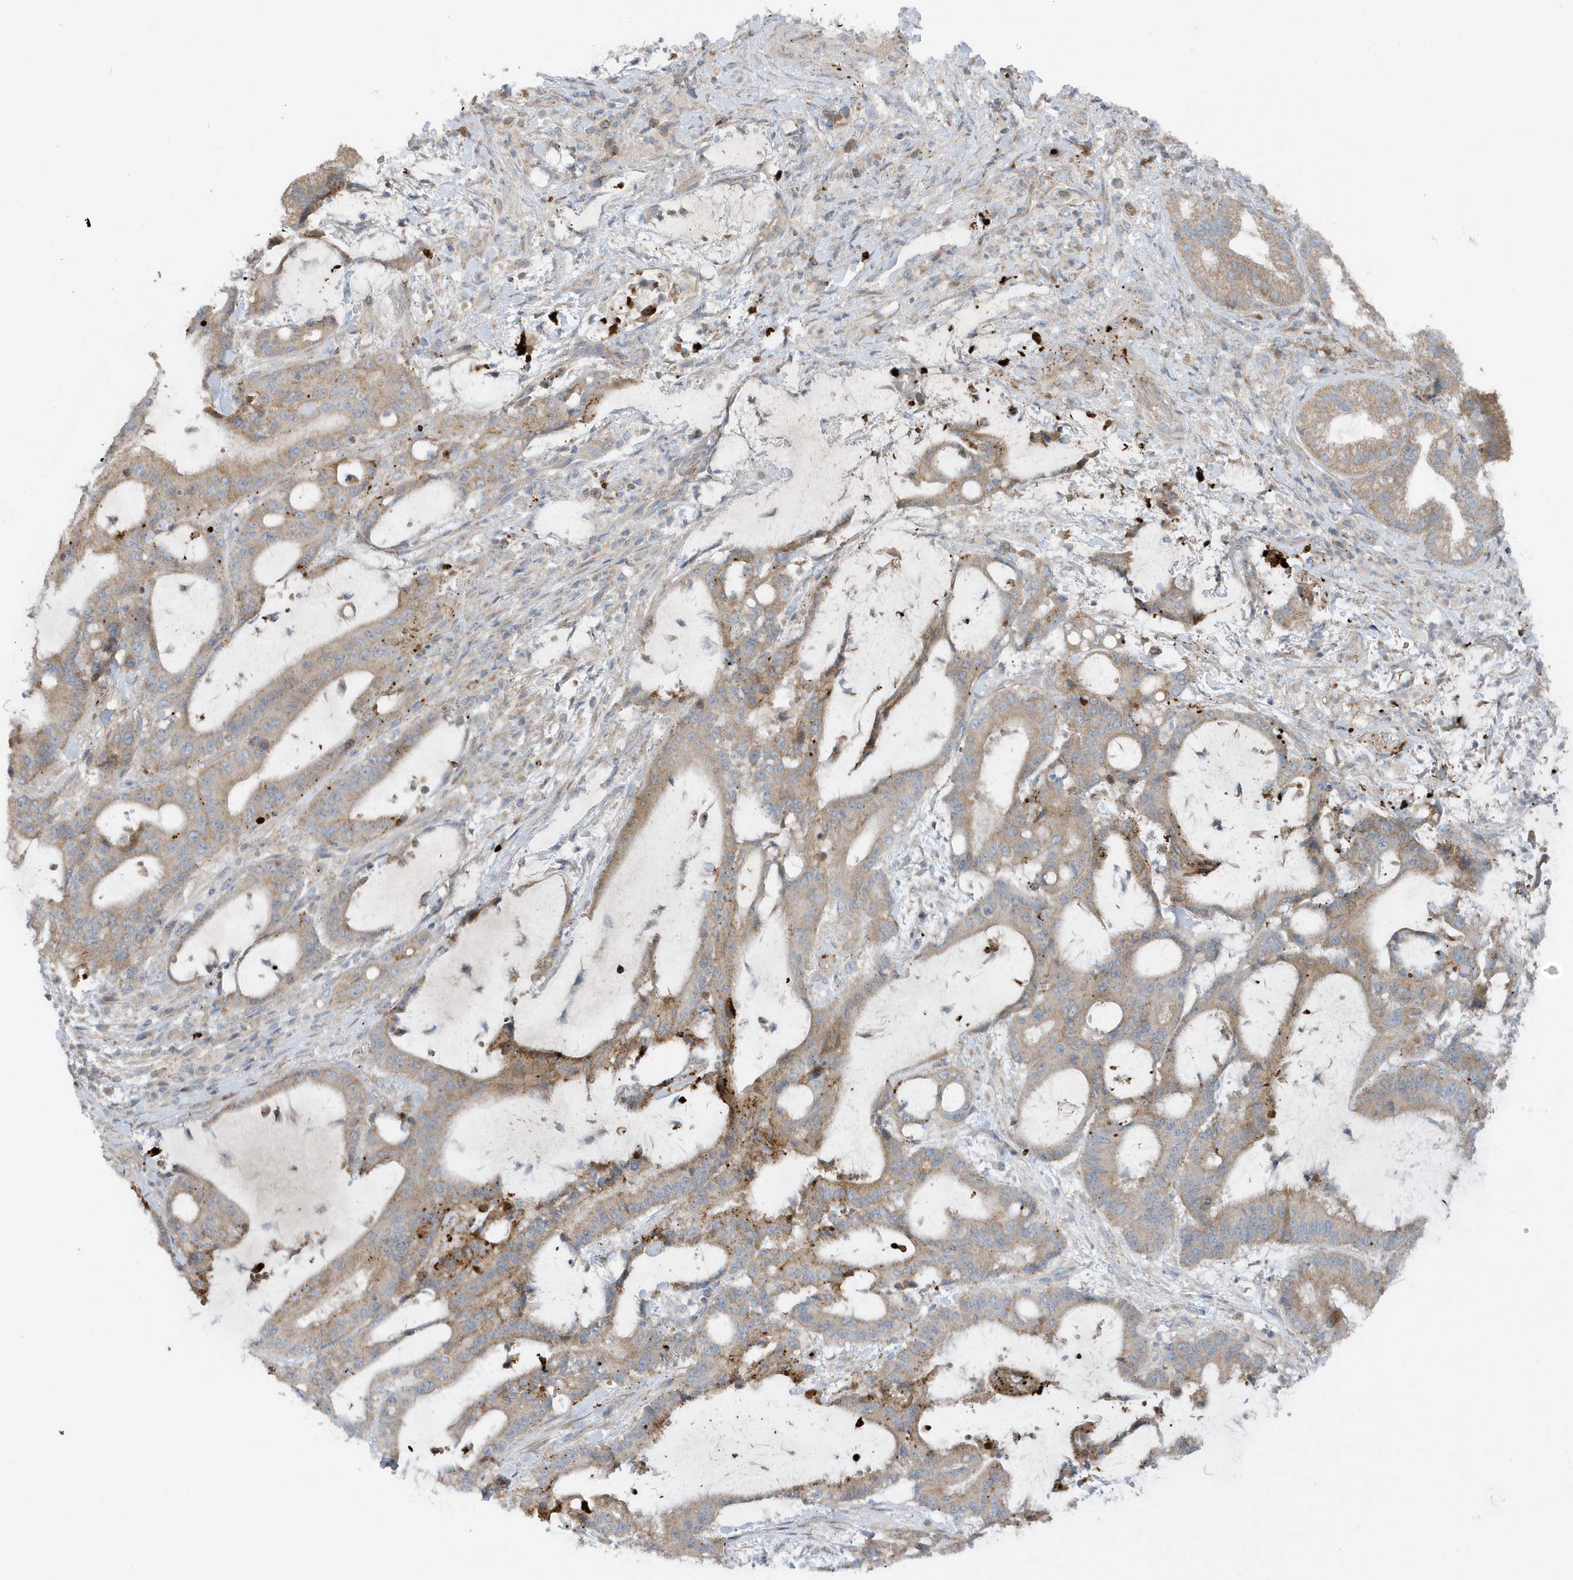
{"staining": {"intensity": "moderate", "quantity": ">75%", "location": "cytoplasmic/membranous"}, "tissue": "liver cancer", "cell_type": "Tumor cells", "image_type": "cancer", "snomed": [{"axis": "morphology", "description": "Normal tissue, NOS"}, {"axis": "morphology", "description": "Cholangiocarcinoma"}, {"axis": "topography", "description": "Liver"}, {"axis": "topography", "description": "Peripheral nerve tissue"}], "caption": "Cholangiocarcinoma (liver) stained with DAB (3,3'-diaminobenzidine) IHC shows medium levels of moderate cytoplasmic/membranous positivity in approximately >75% of tumor cells.", "gene": "SLC38A2", "patient": {"sex": "female", "age": 73}}